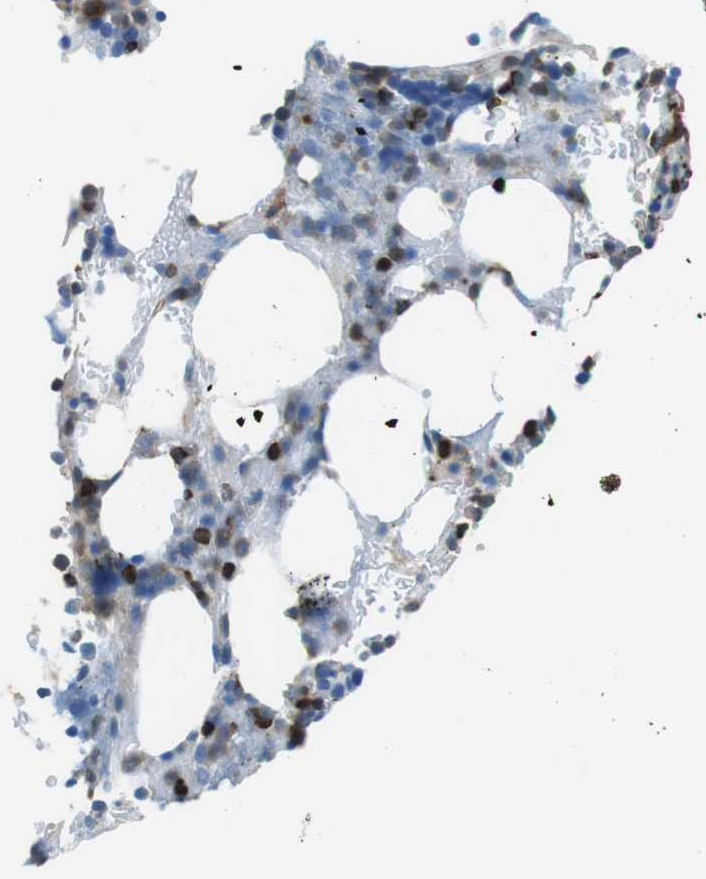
{"staining": {"intensity": "moderate", "quantity": "<25%", "location": "cytoplasmic/membranous,nuclear"}, "tissue": "bone marrow", "cell_type": "Hematopoietic cells", "image_type": "normal", "snomed": [{"axis": "morphology", "description": "Normal tissue, NOS"}, {"axis": "topography", "description": "Bone marrow"}], "caption": "Bone marrow stained with DAB IHC reveals low levels of moderate cytoplasmic/membranous,nuclear positivity in about <25% of hematopoietic cells.", "gene": "TES", "patient": {"sex": "female", "age": 73}}